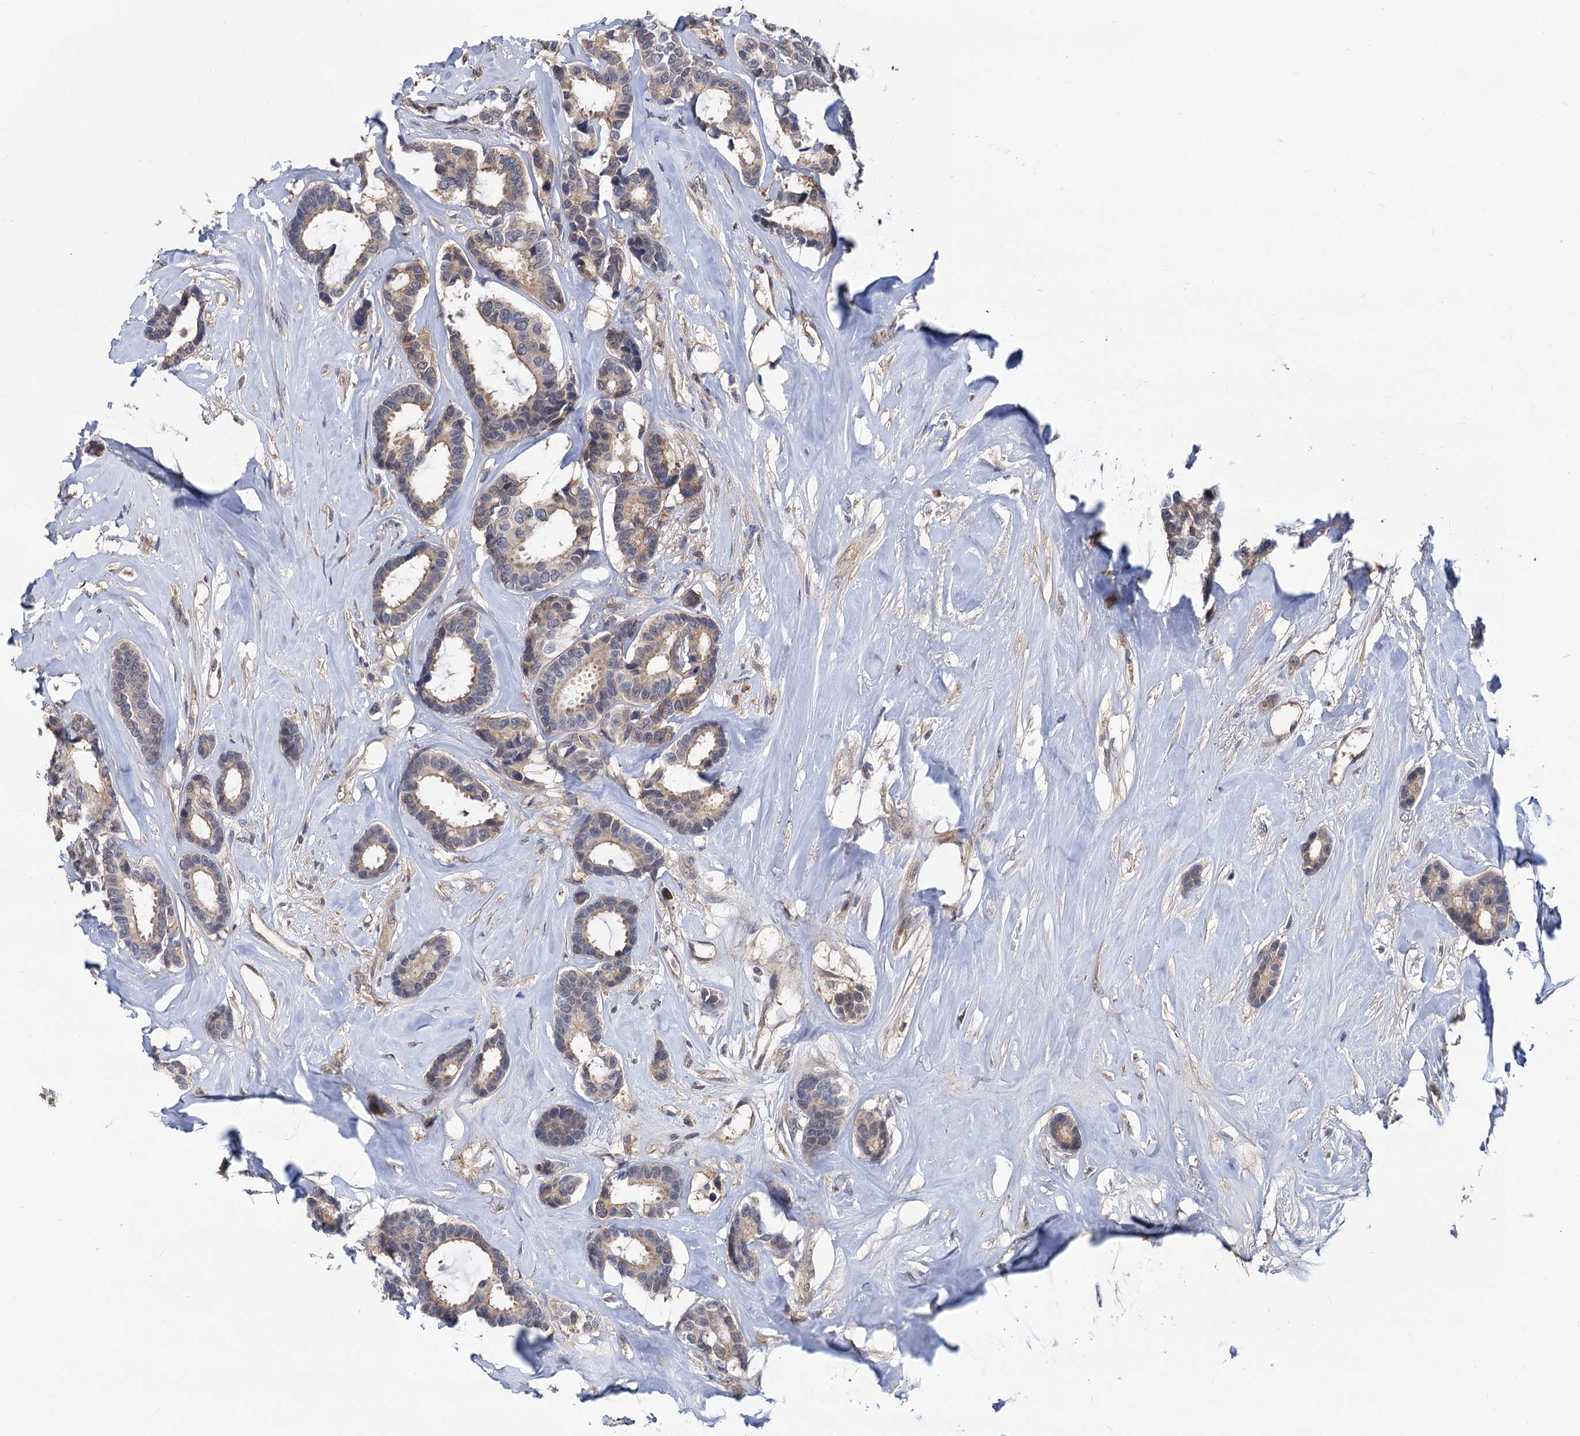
{"staining": {"intensity": "weak", "quantity": "25%-75%", "location": "cytoplasmic/membranous"}, "tissue": "breast cancer", "cell_type": "Tumor cells", "image_type": "cancer", "snomed": [{"axis": "morphology", "description": "Duct carcinoma"}, {"axis": "topography", "description": "Breast"}], "caption": "This histopathology image displays IHC staining of breast intraductal carcinoma, with low weak cytoplasmic/membranous expression in approximately 25%-75% of tumor cells.", "gene": "SNX15", "patient": {"sex": "female", "age": 87}}